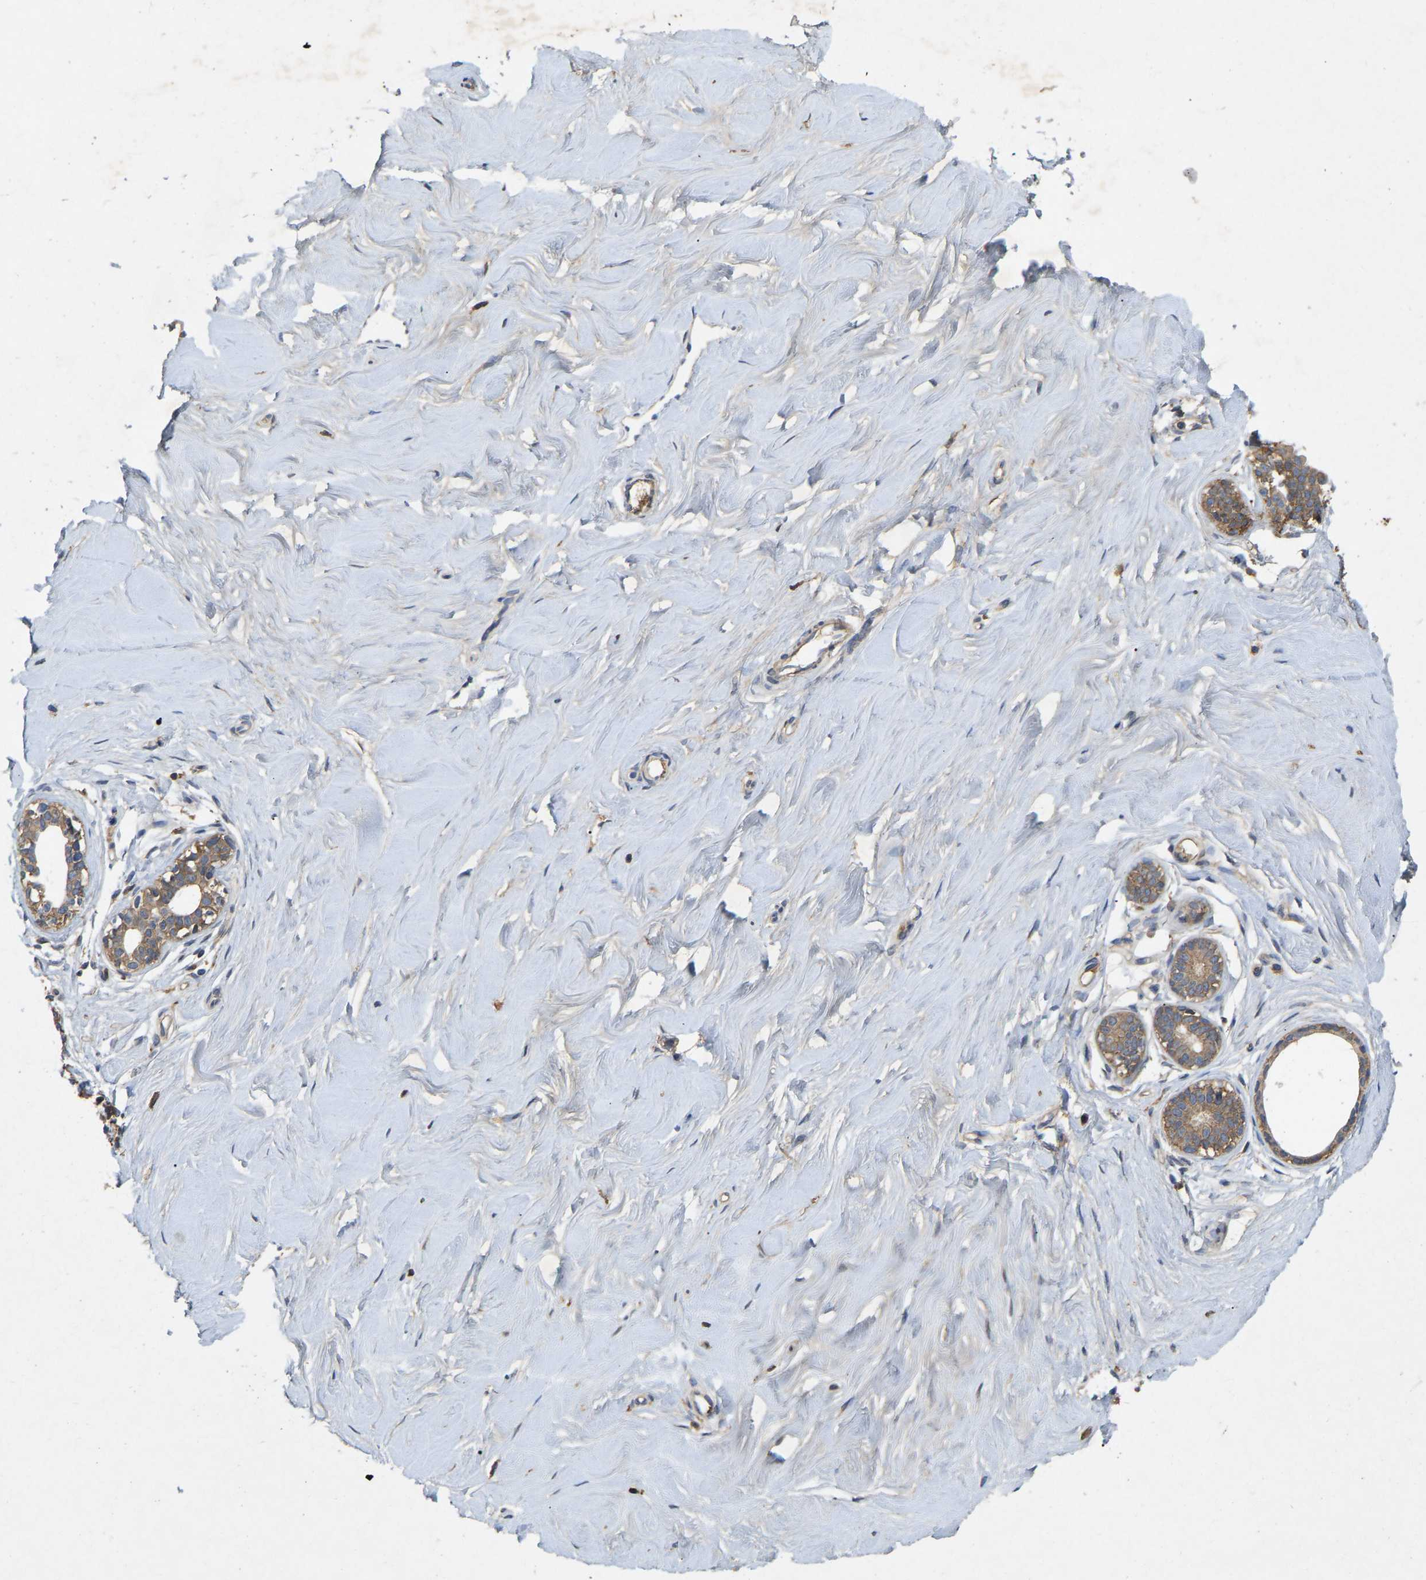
{"staining": {"intensity": "weak", "quantity": ">75%", "location": "cytoplasmic/membranous"}, "tissue": "breast", "cell_type": "Adipocytes", "image_type": "normal", "snomed": [{"axis": "morphology", "description": "Normal tissue, NOS"}, {"axis": "topography", "description": "Breast"}], "caption": "Protein expression analysis of benign human breast reveals weak cytoplasmic/membranous positivity in about >75% of adipocytes. (DAB (3,3'-diaminobenzidine) IHC, brown staining for protein, blue staining for nuclei).", "gene": "LPAR2", "patient": {"sex": "female", "age": 23}}